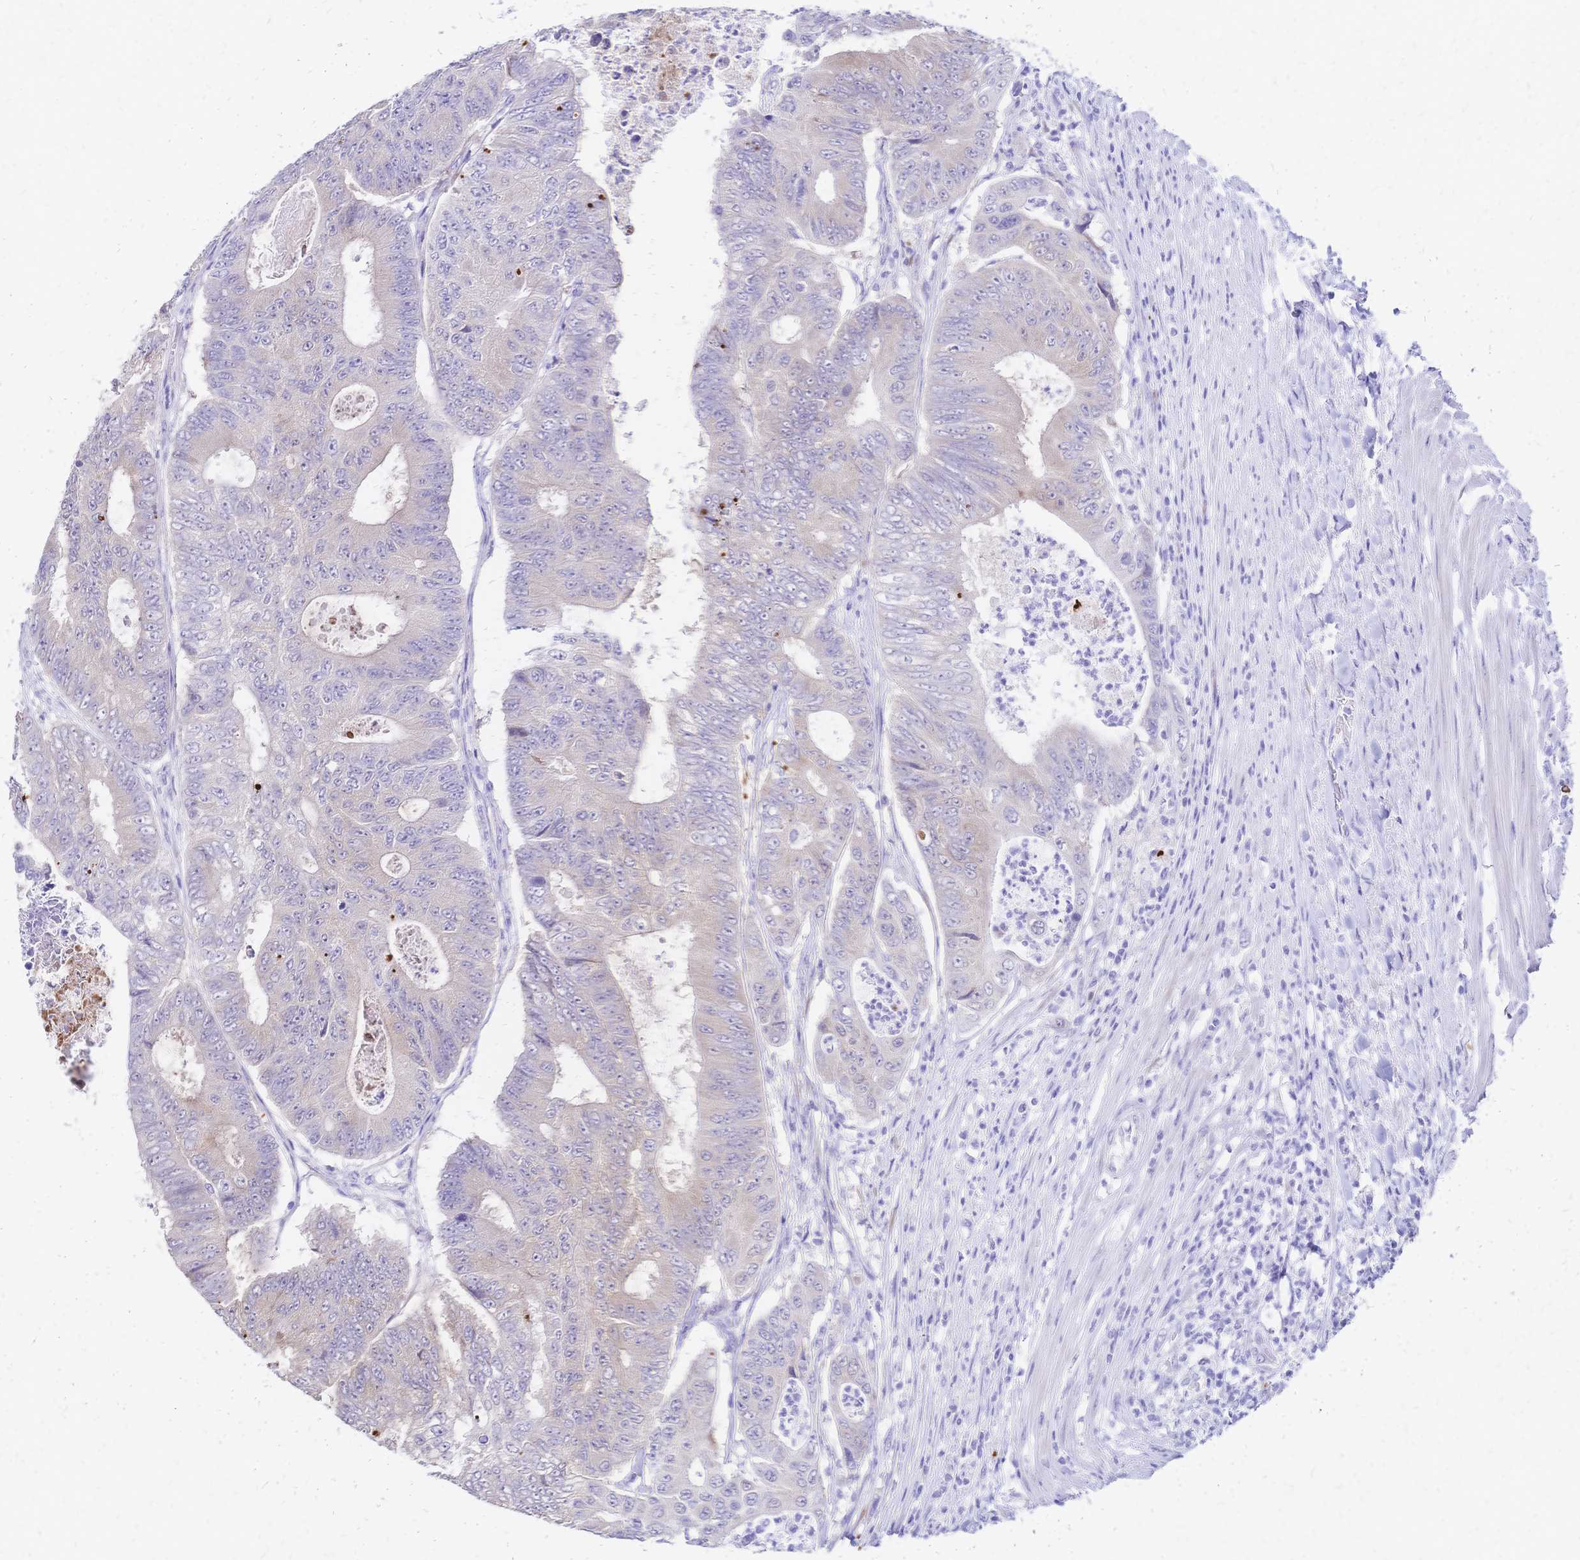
{"staining": {"intensity": "weak", "quantity": "<25%", "location": "cytoplasmic/membranous"}, "tissue": "colorectal cancer", "cell_type": "Tumor cells", "image_type": "cancer", "snomed": [{"axis": "morphology", "description": "Adenocarcinoma, NOS"}, {"axis": "topography", "description": "Colon"}], "caption": "Immunohistochemistry (IHC) of colorectal adenocarcinoma reveals no staining in tumor cells.", "gene": "GRB7", "patient": {"sex": "female", "age": 48}}